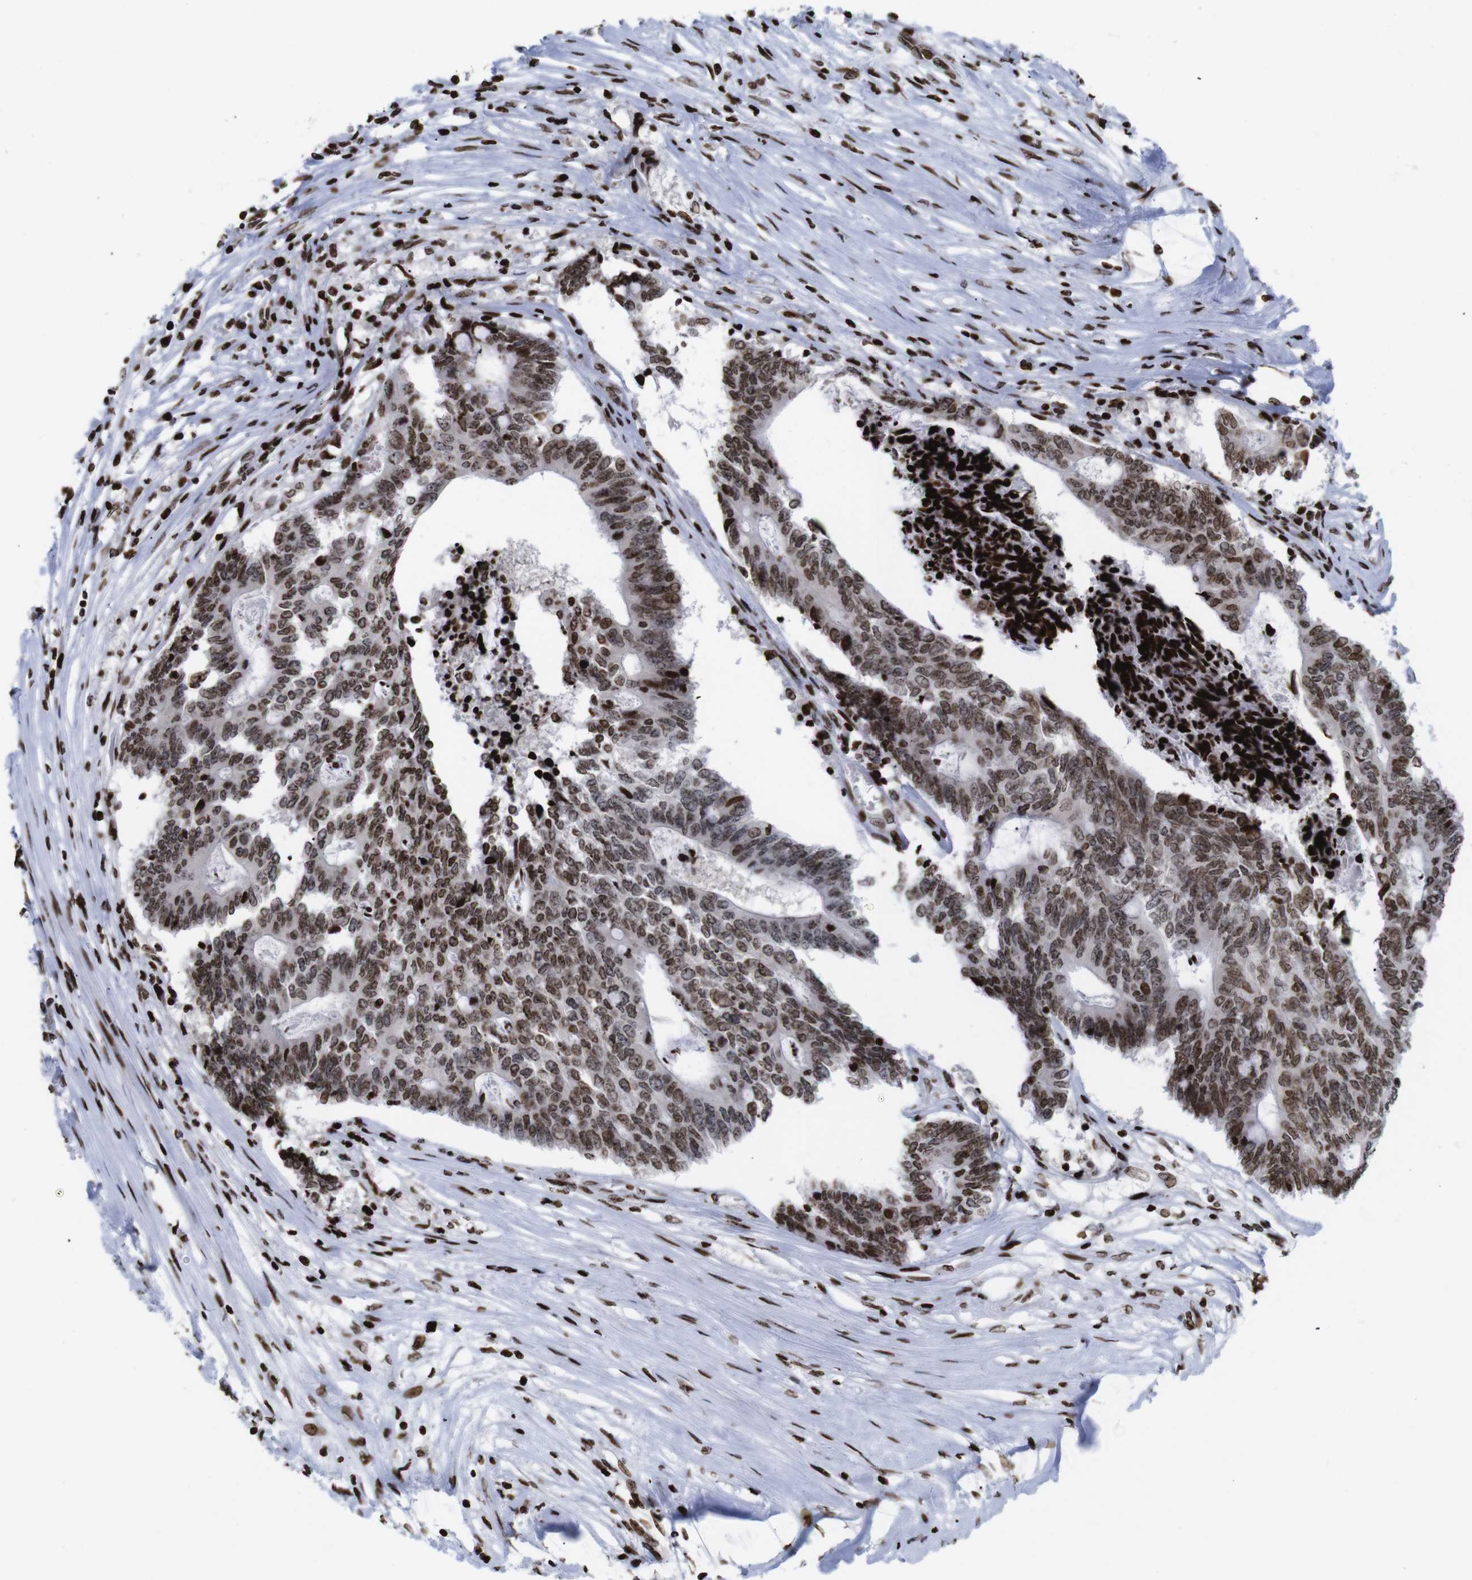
{"staining": {"intensity": "strong", "quantity": ">75%", "location": "nuclear"}, "tissue": "colorectal cancer", "cell_type": "Tumor cells", "image_type": "cancer", "snomed": [{"axis": "morphology", "description": "Adenocarcinoma, NOS"}, {"axis": "topography", "description": "Rectum"}], "caption": "The photomicrograph shows immunohistochemical staining of colorectal cancer. There is strong nuclear positivity is present in approximately >75% of tumor cells. Using DAB (brown) and hematoxylin (blue) stains, captured at high magnification using brightfield microscopy.", "gene": "H1-4", "patient": {"sex": "male", "age": 63}}